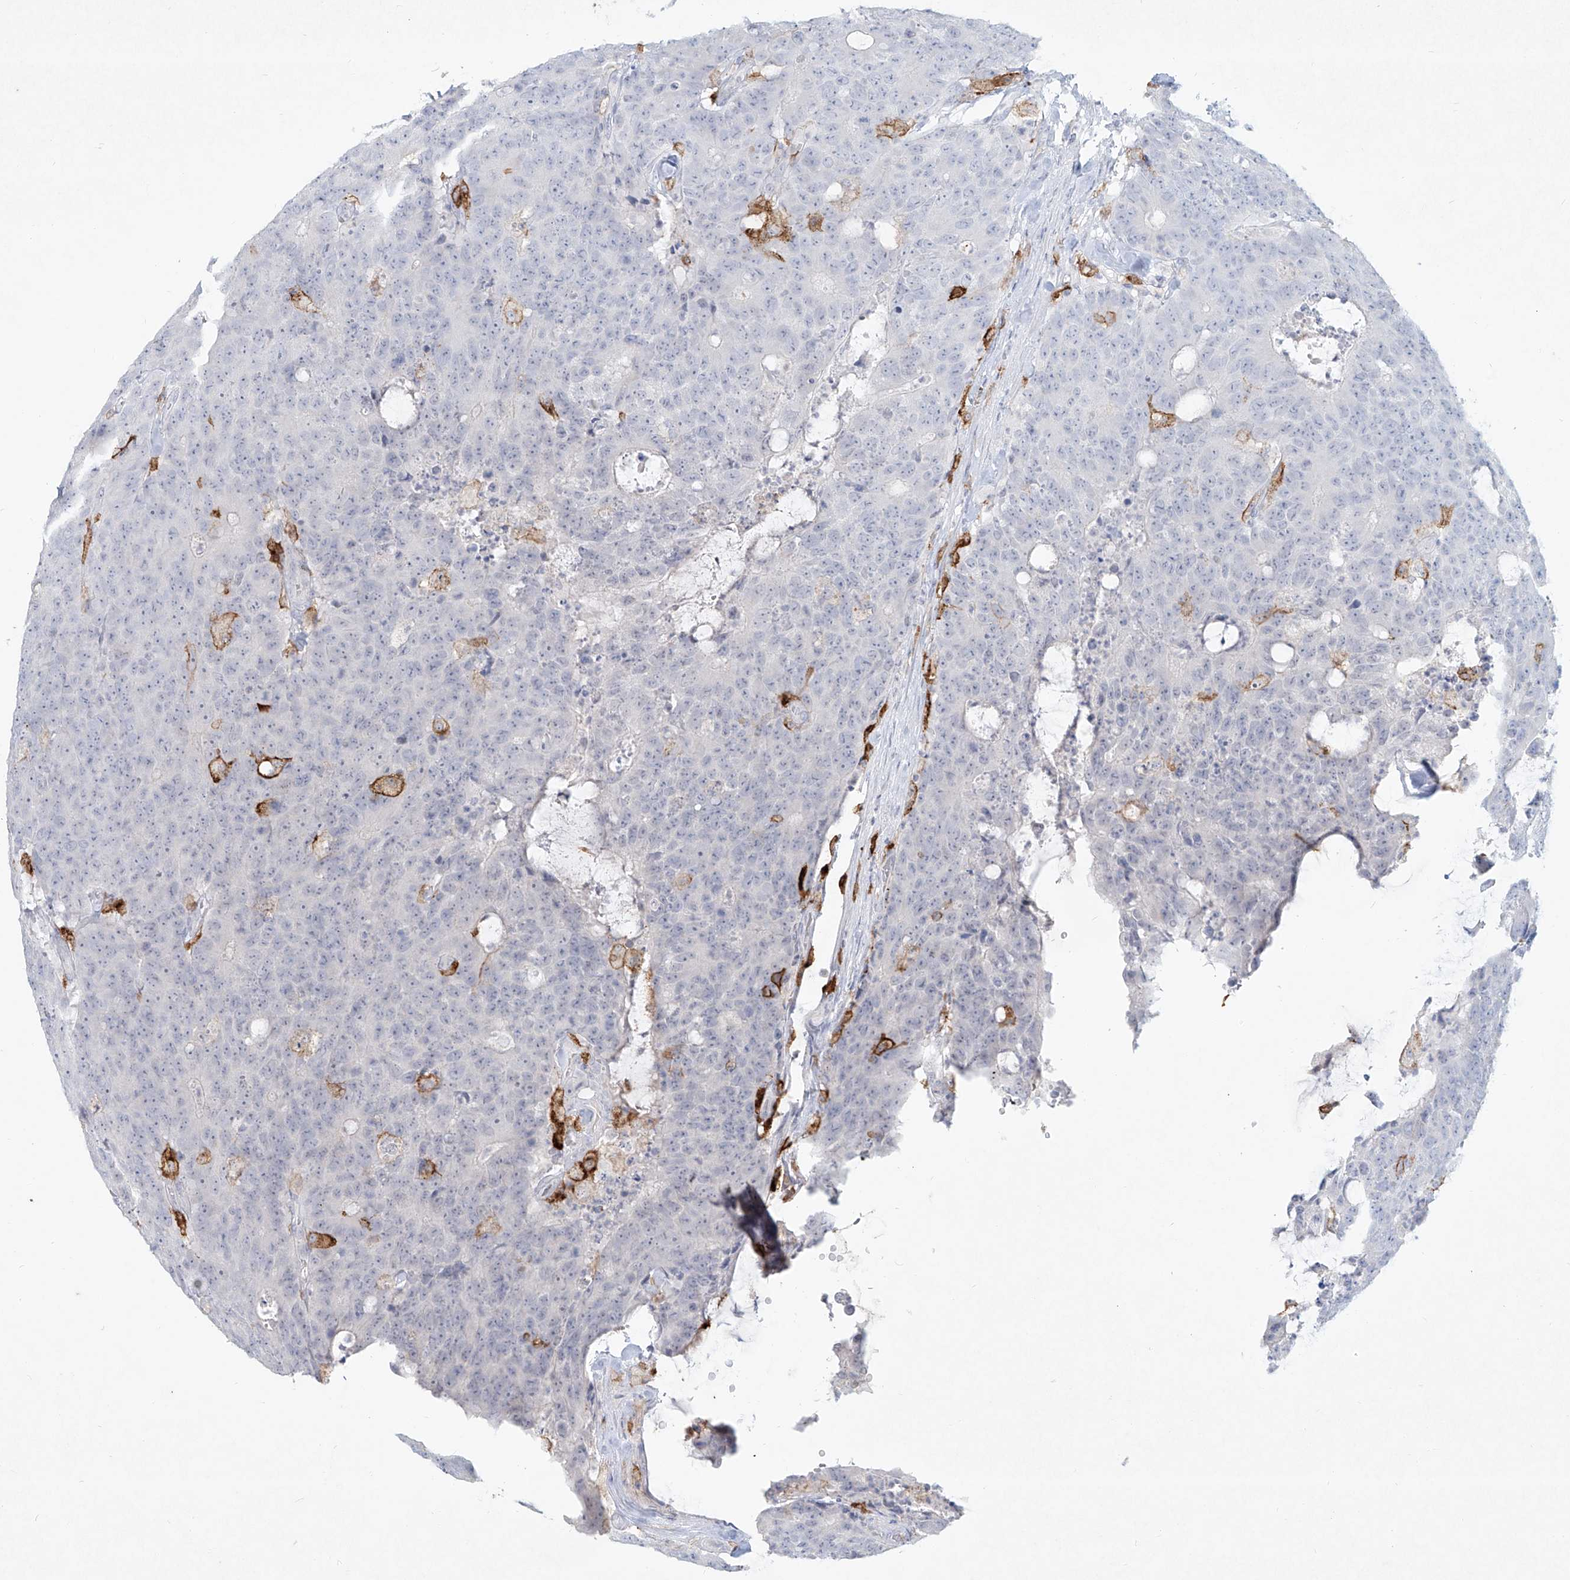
{"staining": {"intensity": "negative", "quantity": "none", "location": "none"}, "tissue": "colorectal cancer", "cell_type": "Tumor cells", "image_type": "cancer", "snomed": [{"axis": "morphology", "description": "Adenocarcinoma, NOS"}, {"axis": "topography", "description": "Colon"}], "caption": "DAB (3,3'-diaminobenzidine) immunohistochemical staining of human colorectal cancer reveals no significant positivity in tumor cells.", "gene": "CD209", "patient": {"sex": "female", "age": 86}}